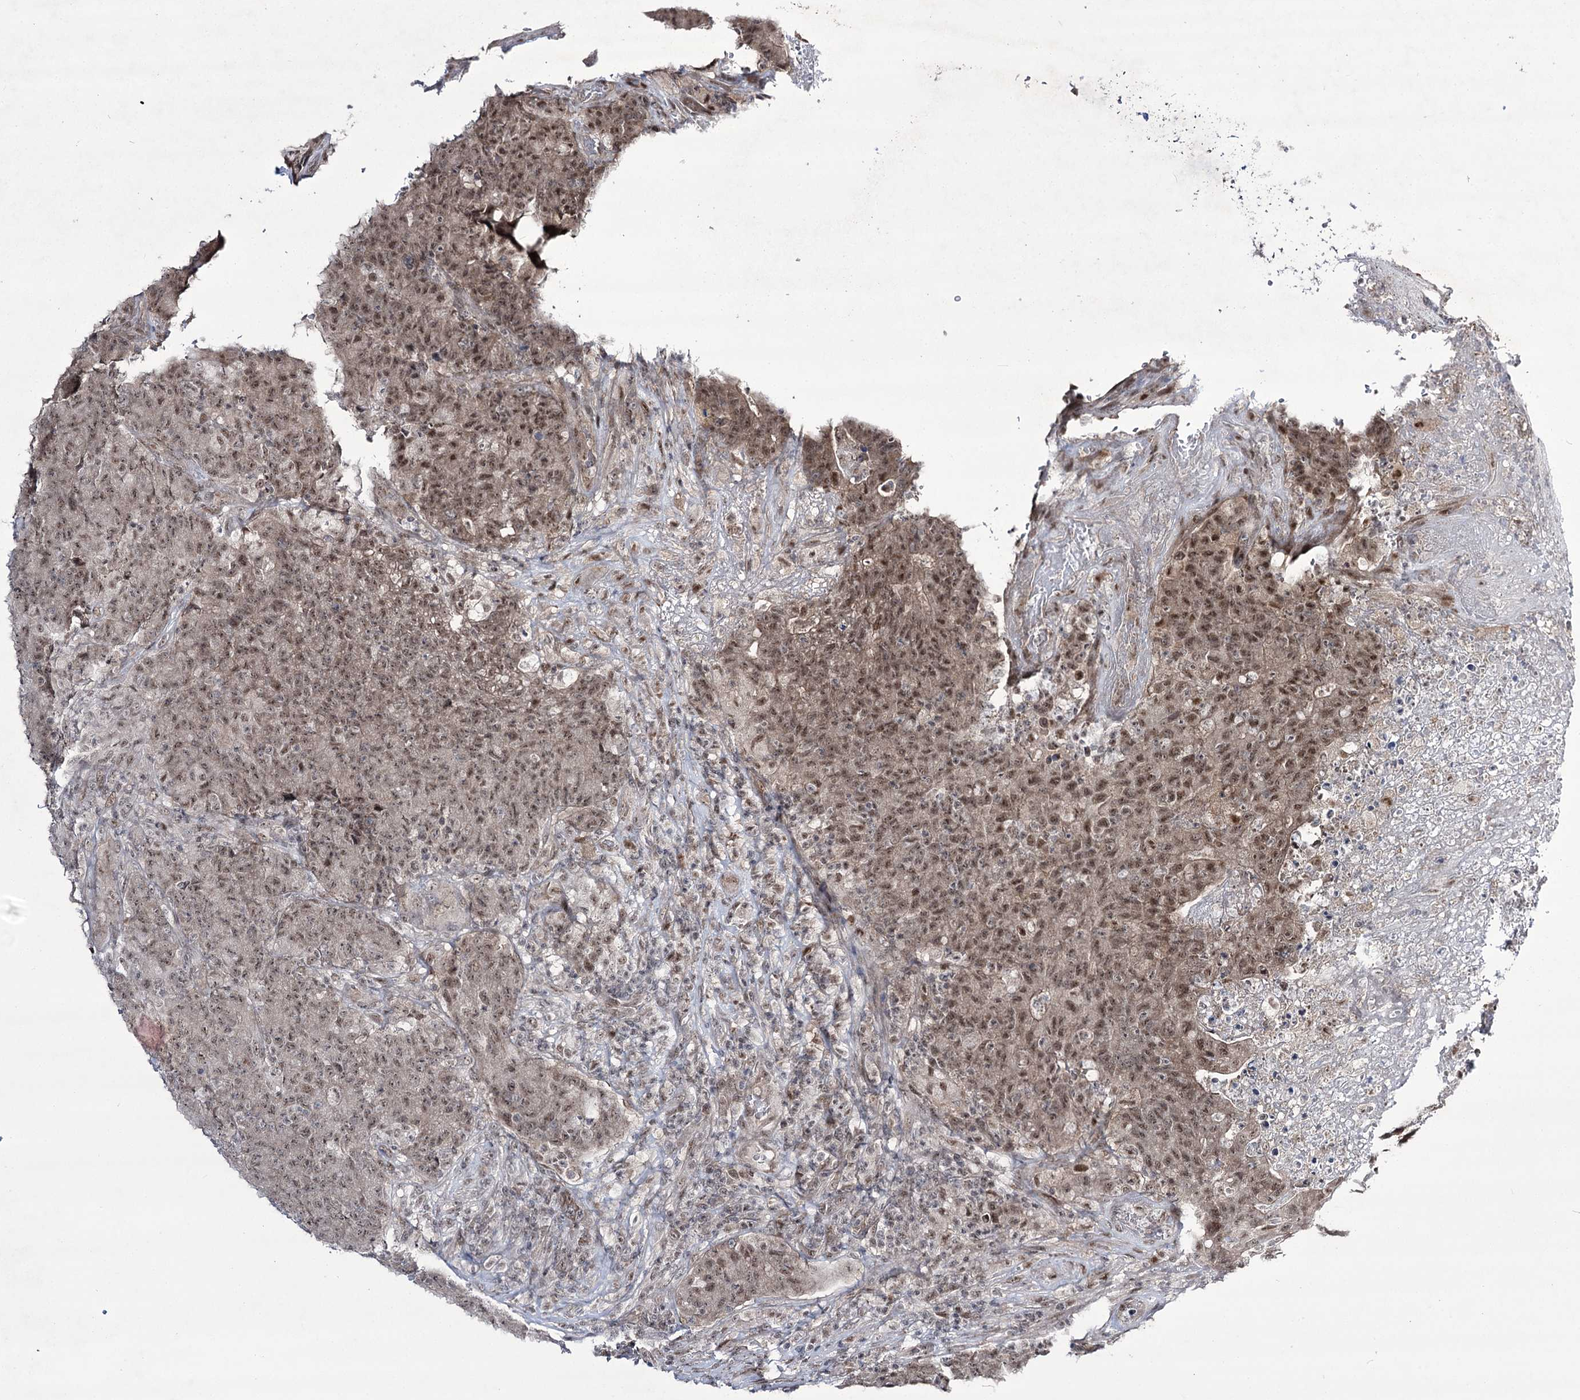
{"staining": {"intensity": "moderate", "quantity": ">75%", "location": "nuclear"}, "tissue": "colorectal cancer", "cell_type": "Tumor cells", "image_type": "cancer", "snomed": [{"axis": "morphology", "description": "Adenocarcinoma, NOS"}, {"axis": "topography", "description": "Colon"}], "caption": "Moderate nuclear staining for a protein is seen in about >75% of tumor cells of colorectal adenocarcinoma using IHC.", "gene": "HOXC11", "patient": {"sex": "female", "age": 75}}